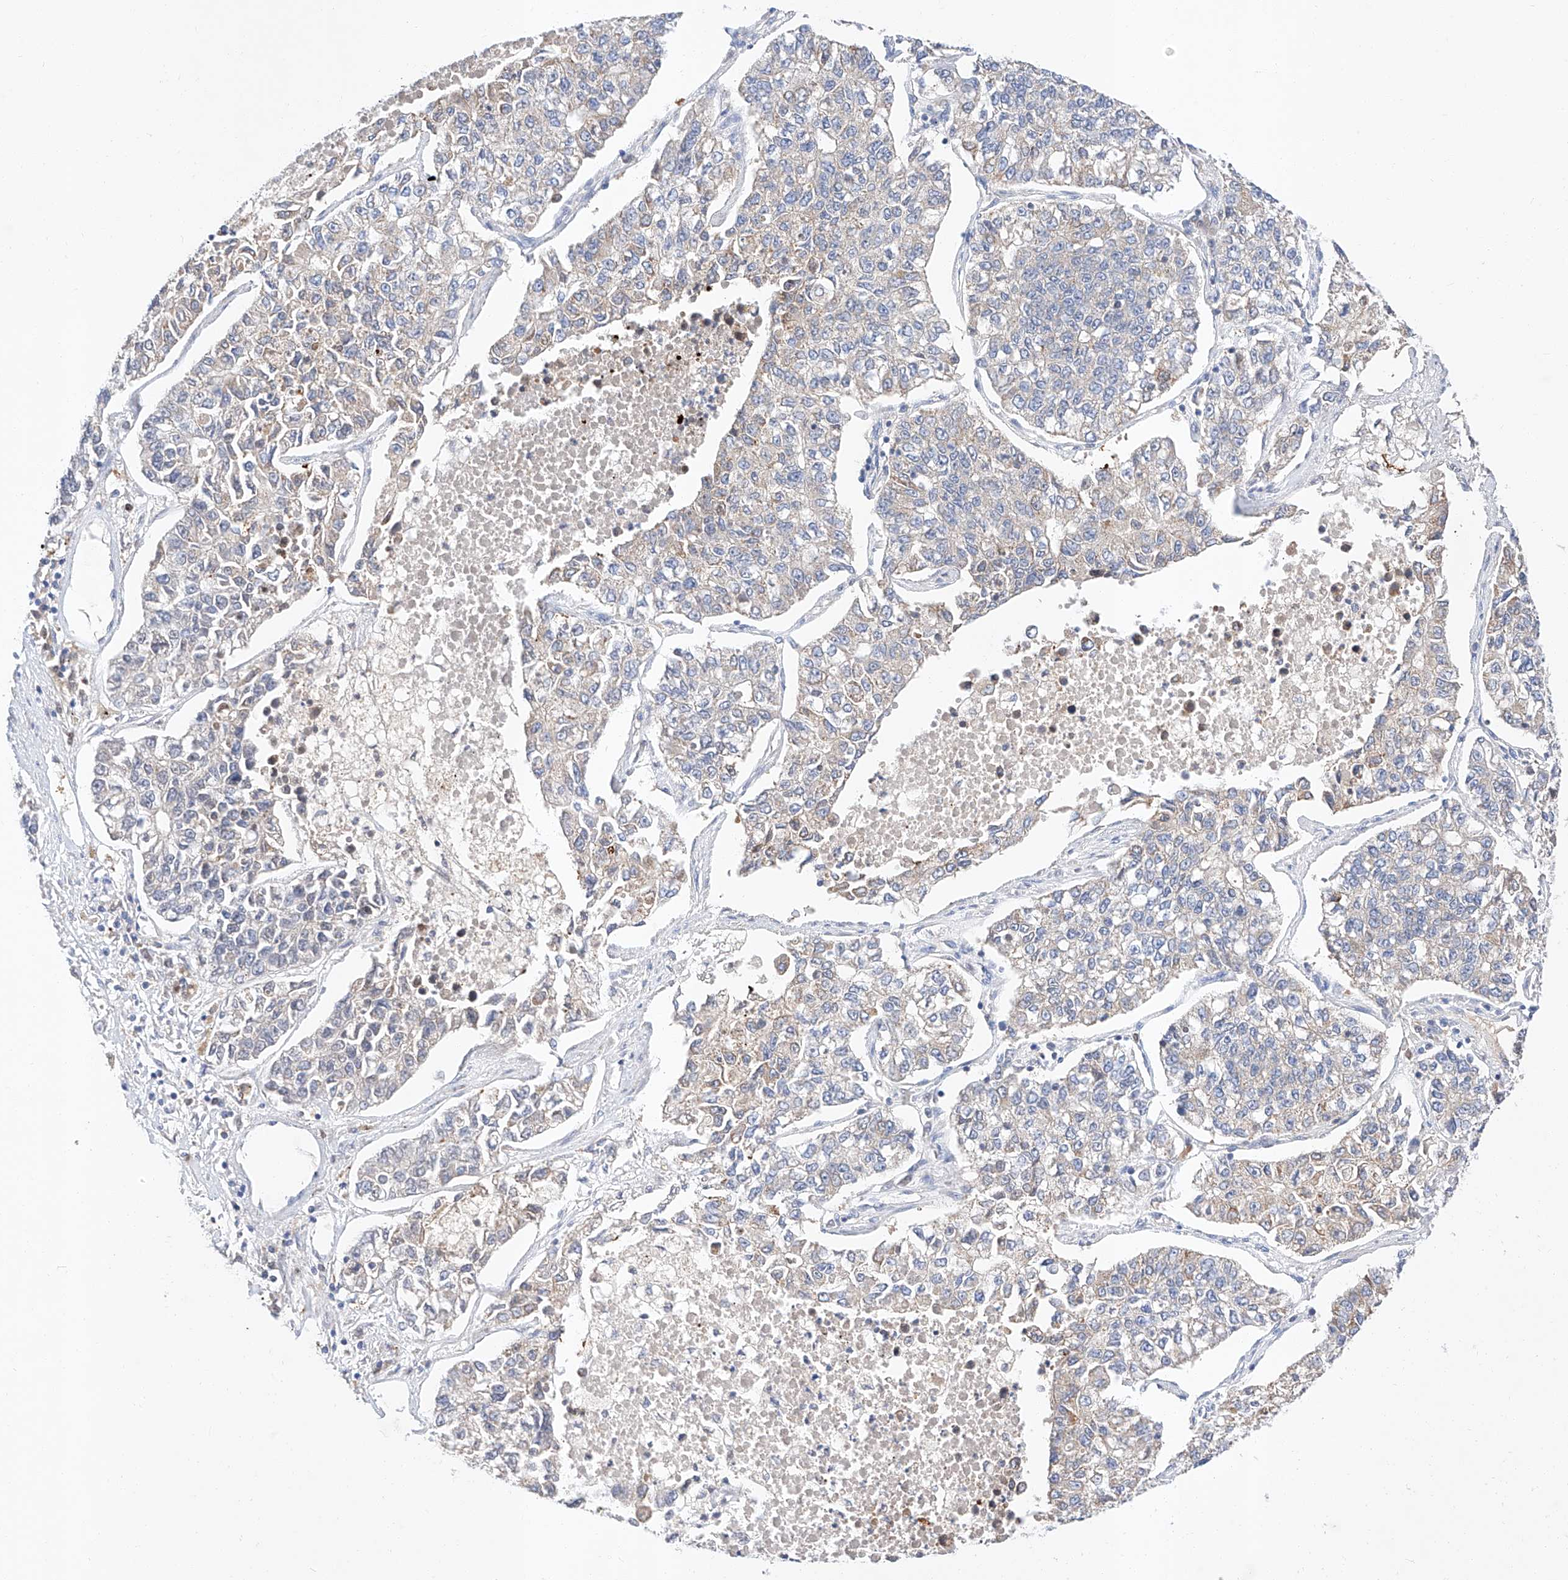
{"staining": {"intensity": "weak", "quantity": "25%-75%", "location": "cytoplasmic/membranous"}, "tissue": "lung cancer", "cell_type": "Tumor cells", "image_type": "cancer", "snomed": [{"axis": "morphology", "description": "Adenocarcinoma, NOS"}, {"axis": "topography", "description": "Lung"}], "caption": "Adenocarcinoma (lung) was stained to show a protein in brown. There is low levels of weak cytoplasmic/membranous expression in approximately 25%-75% of tumor cells.", "gene": "C6orf118", "patient": {"sex": "male", "age": 49}}